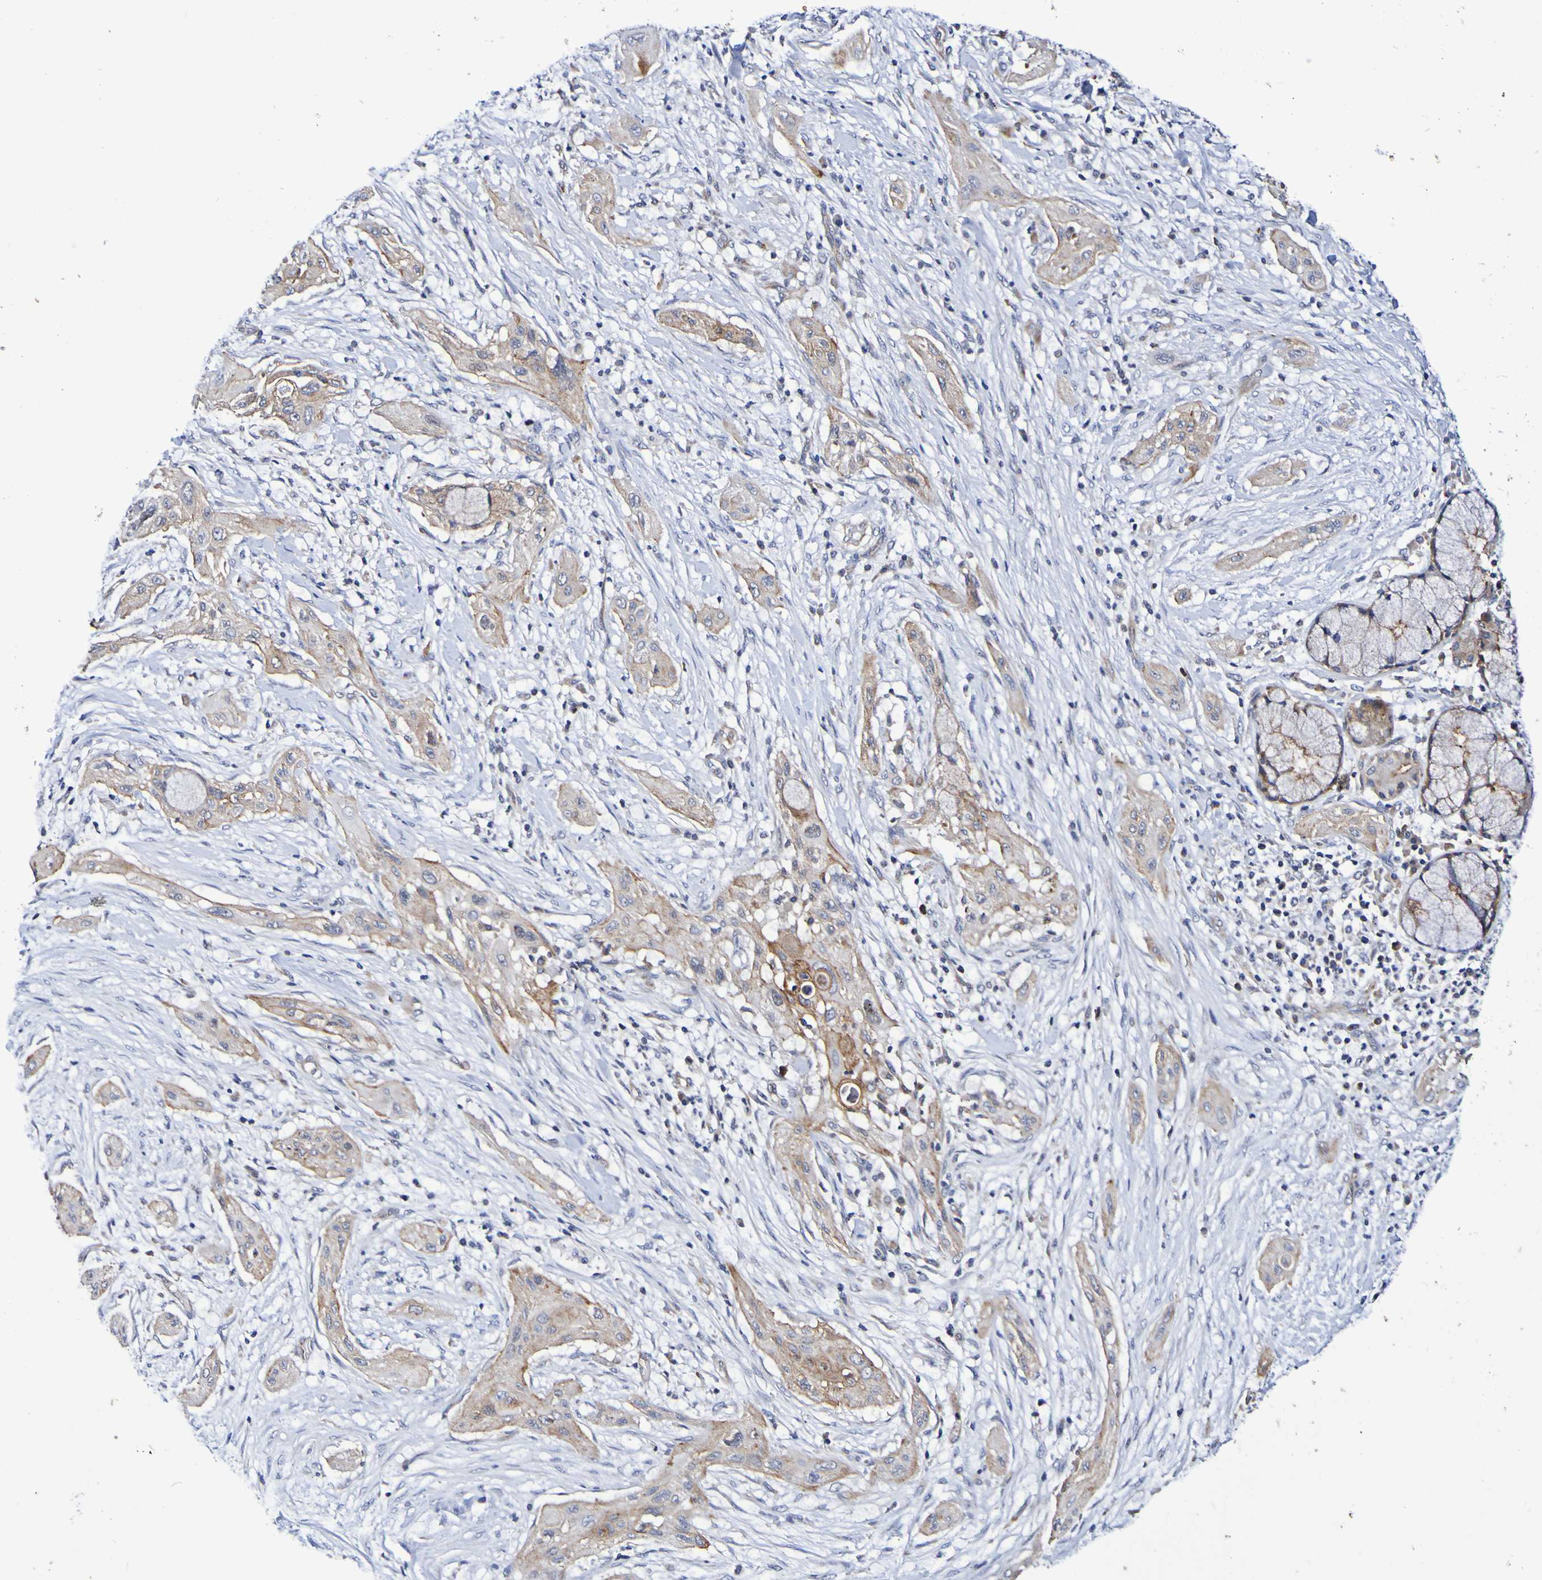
{"staining": {"intensity": "weak", "quantity": ">75%", "location": "cytoplasmic/membranous"}, "tissue": "lung cancer", "cell_type": "Tumor cells", "image_type": "cancer", "snomed": [{"axis": "morphology", "description": "Squamous cell carcinoma, NOS"}, {"axis": "topography", "description": "Lung"}], "caption": "Squamous cell carcinoma (lung) tissue demonstrates weak cytoplasmic/membranous expression in approximately >75% of tumor cells", "gene": "GJB1", "patient": {"sex": "female", "age": 47}}